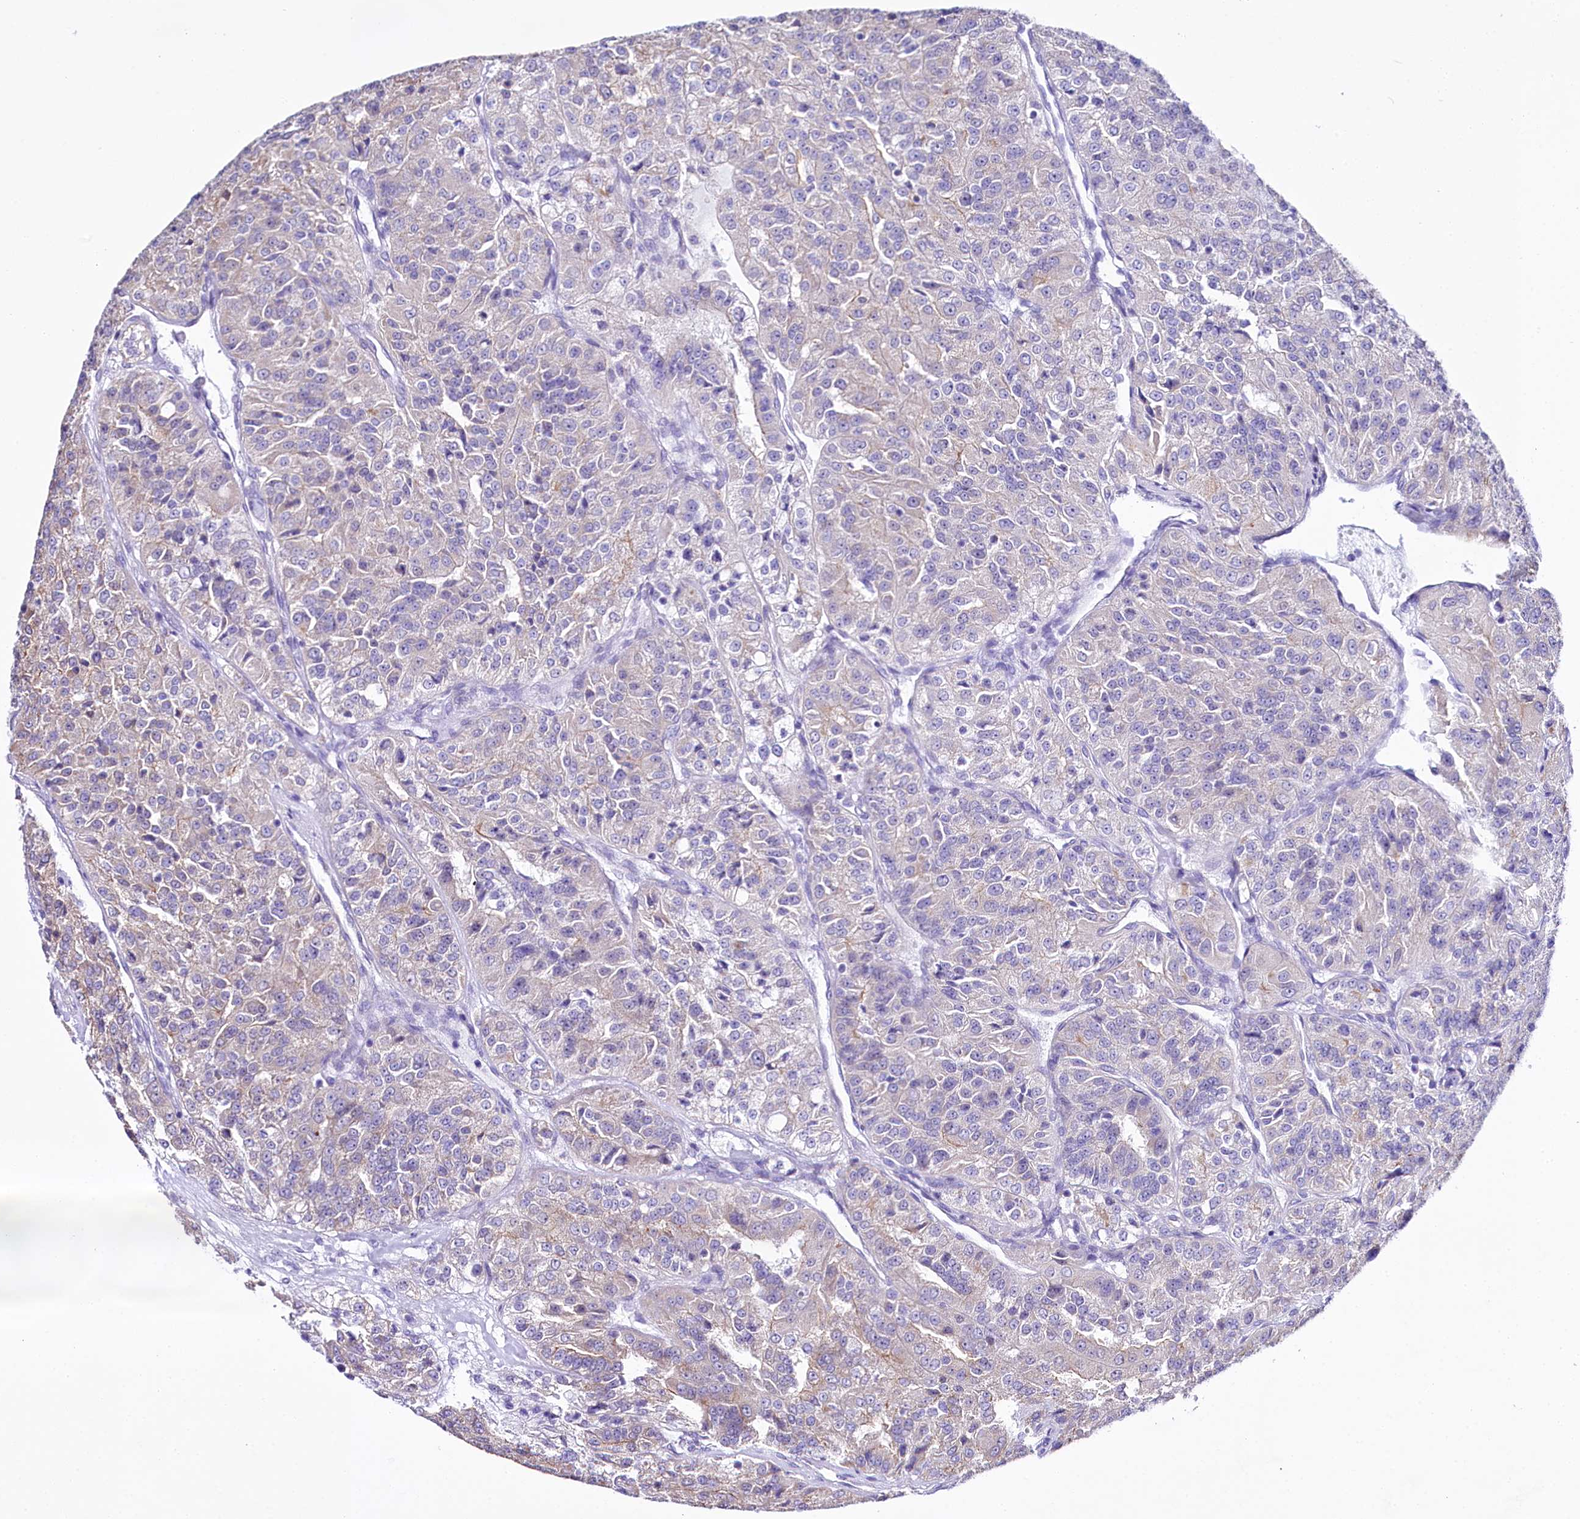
{"staining": {"intensity": "negative", "quantity": "none", "location": "none"}, "tissue": "renal cancer", "cell_type": "Tumor cells", "image_type": "cancer", "snomed": [{"axis": "morphology", "description": "Adenocarcinoma, NOS"}, {"axis": "topography", "description": "Kidney"}], "caption": "Tumor cells are negative for brown protein staining in renal cancer.", "gene": "SPATS2", "patient": {"sex": "female", "age": 63}}